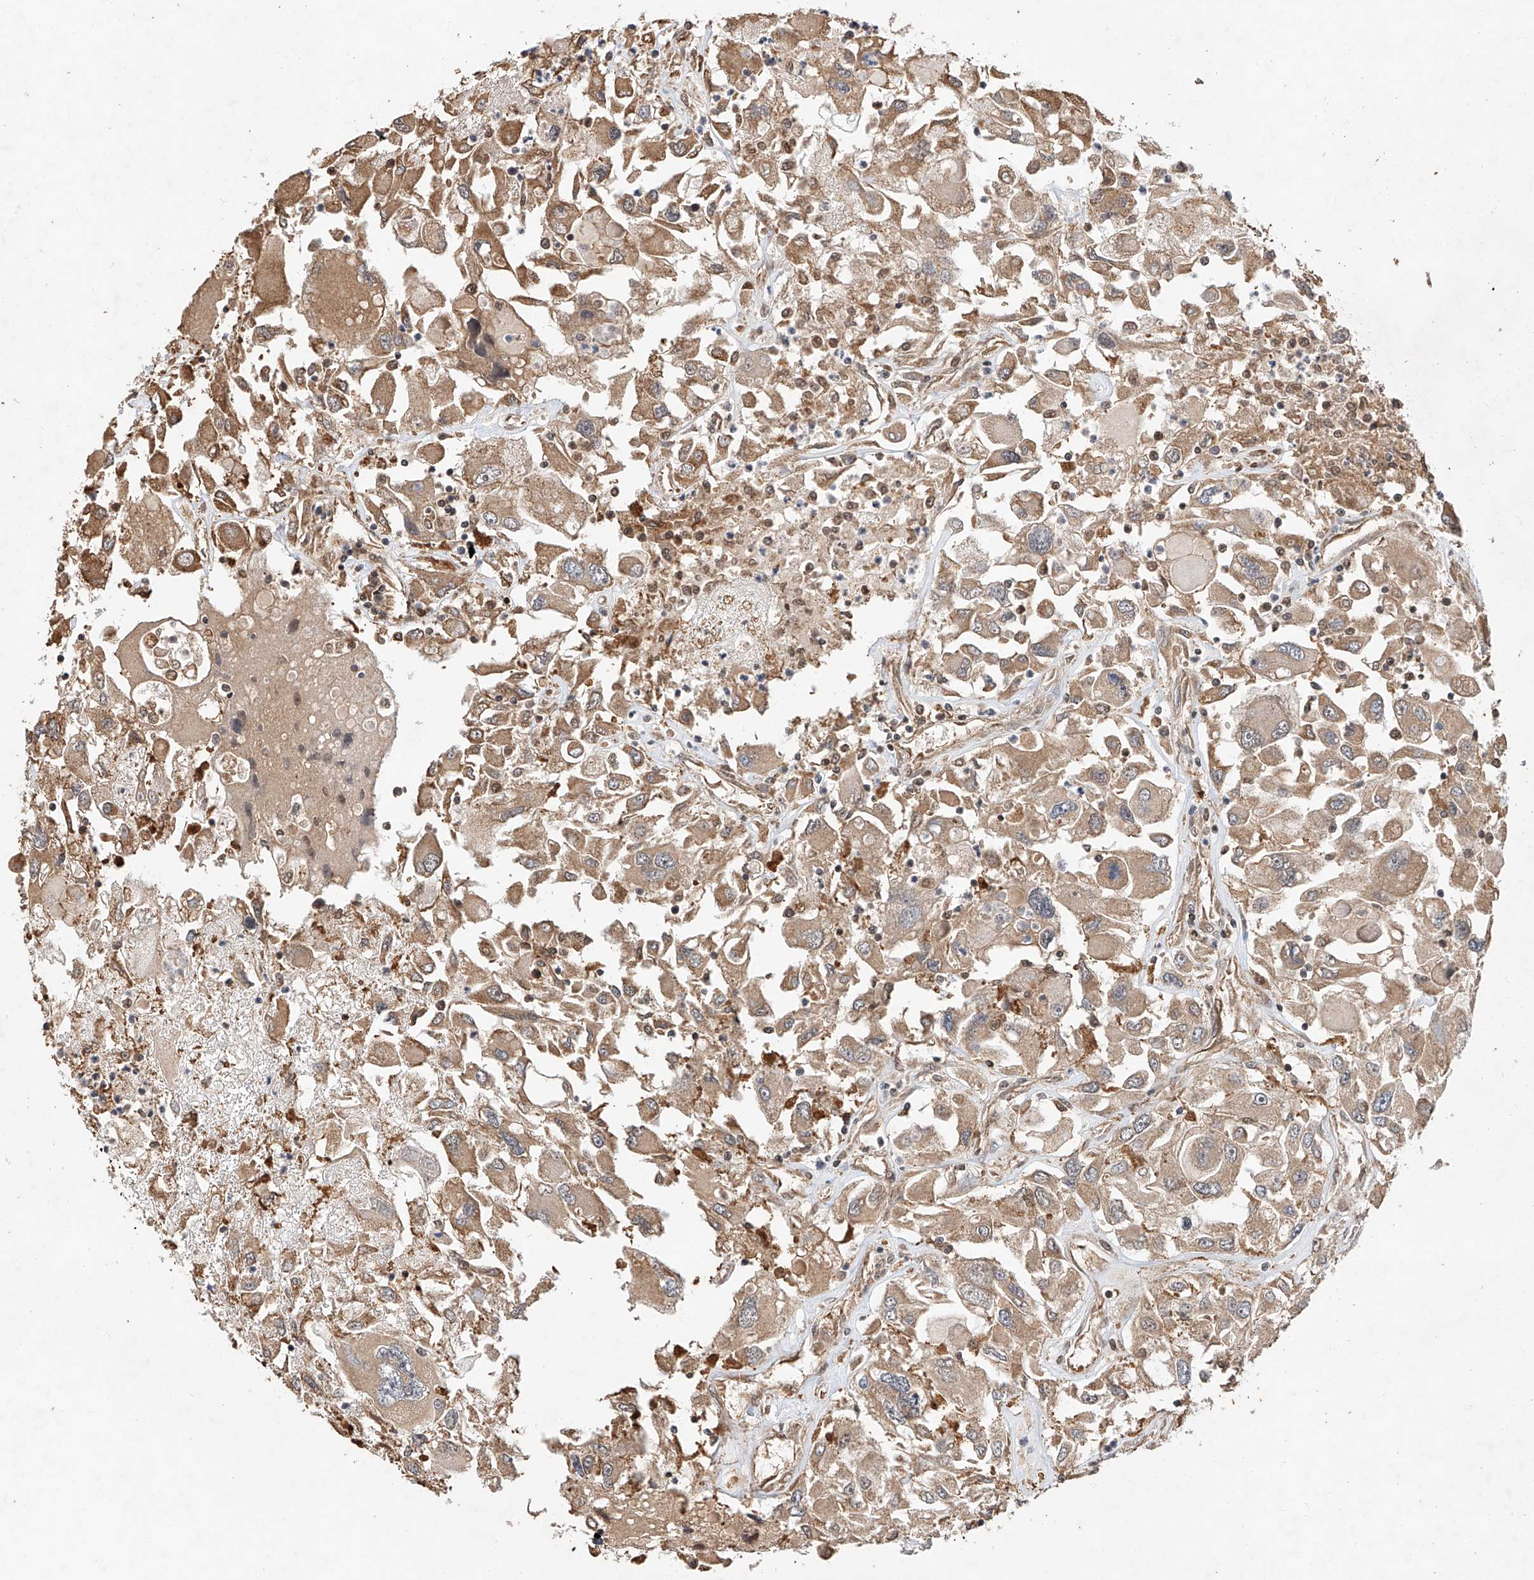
{"staining": {"intensity": "moderate", "quantity": ">75%", "location": "cytoplasmic/membranous"}, "tissue": "renal cancer", "cell_type": "Tumor cells", "image_type": "cancer", "snomed": [{"axis": "morphology", "description": "Adenocarcinoma, NOS"}, {"axis": "topography", "description": "Kidney"}], "caption": "Tumor cells display medium levels of moderate cytoplasmic/membranous expression in approximately >75% of cells in human adenocarcinoma (renal). (DAB IHC, brown staining for protein, blue staining for nuclei).", "gene": "RILPL2", "patient": {"sex": "female", "age": 52}}